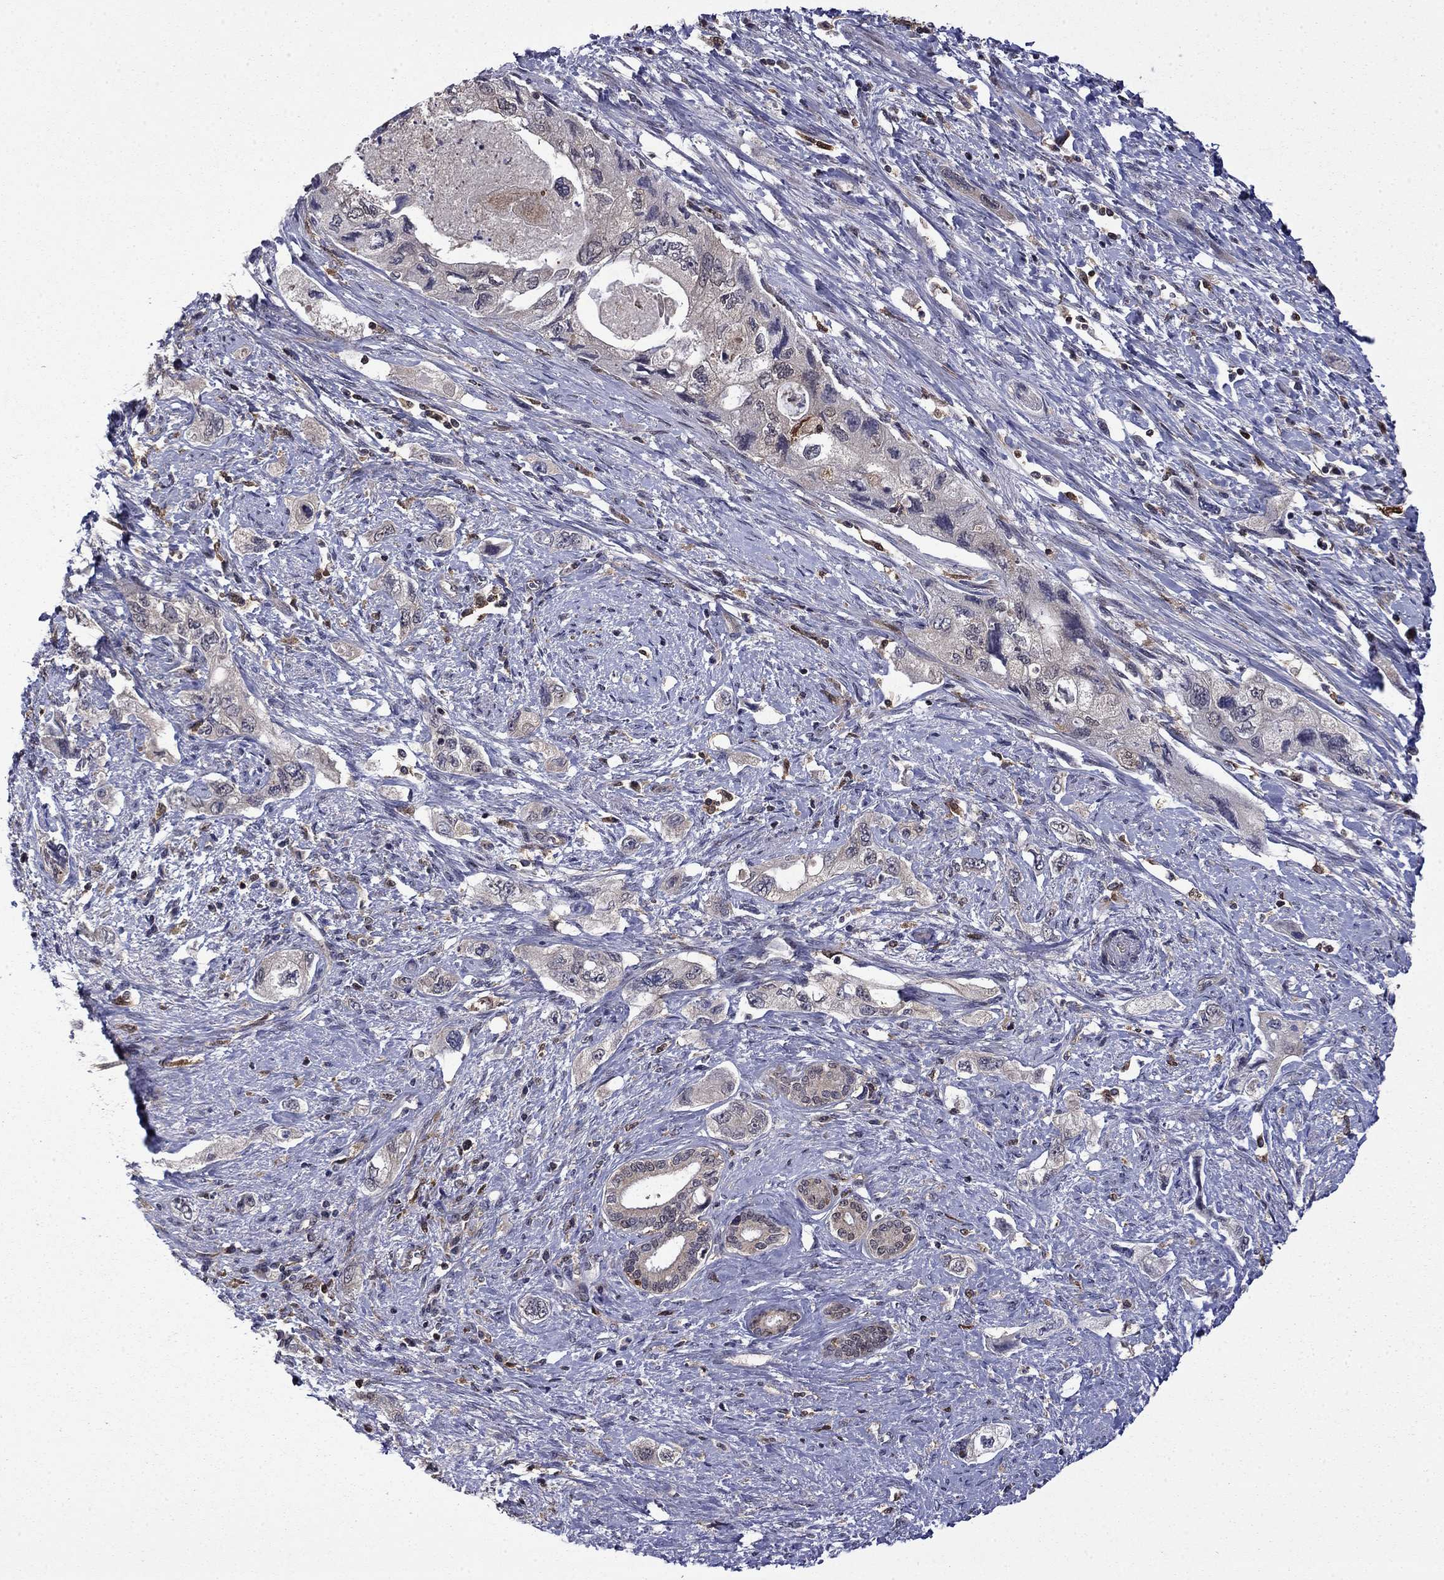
{"staining": {"intensity": "weak", "quantity": "<25%", "location": "cytoplasmic/membranous"}, "tissue": "pancreatic cancer", "cell_type": "Tumor cells", "image_type": "cancer", "snomed": [{"axis": "morphology", "description": "Adenocarcinoma, NOS"}, {"axis": "topography", "description": "Pancreas"}], "caption": "Tumor cells are negative for protein expression in human pancreatic adenocarcinoma.", "gene": "TPMT", "patient": {"sex": "female", "age": 73}}